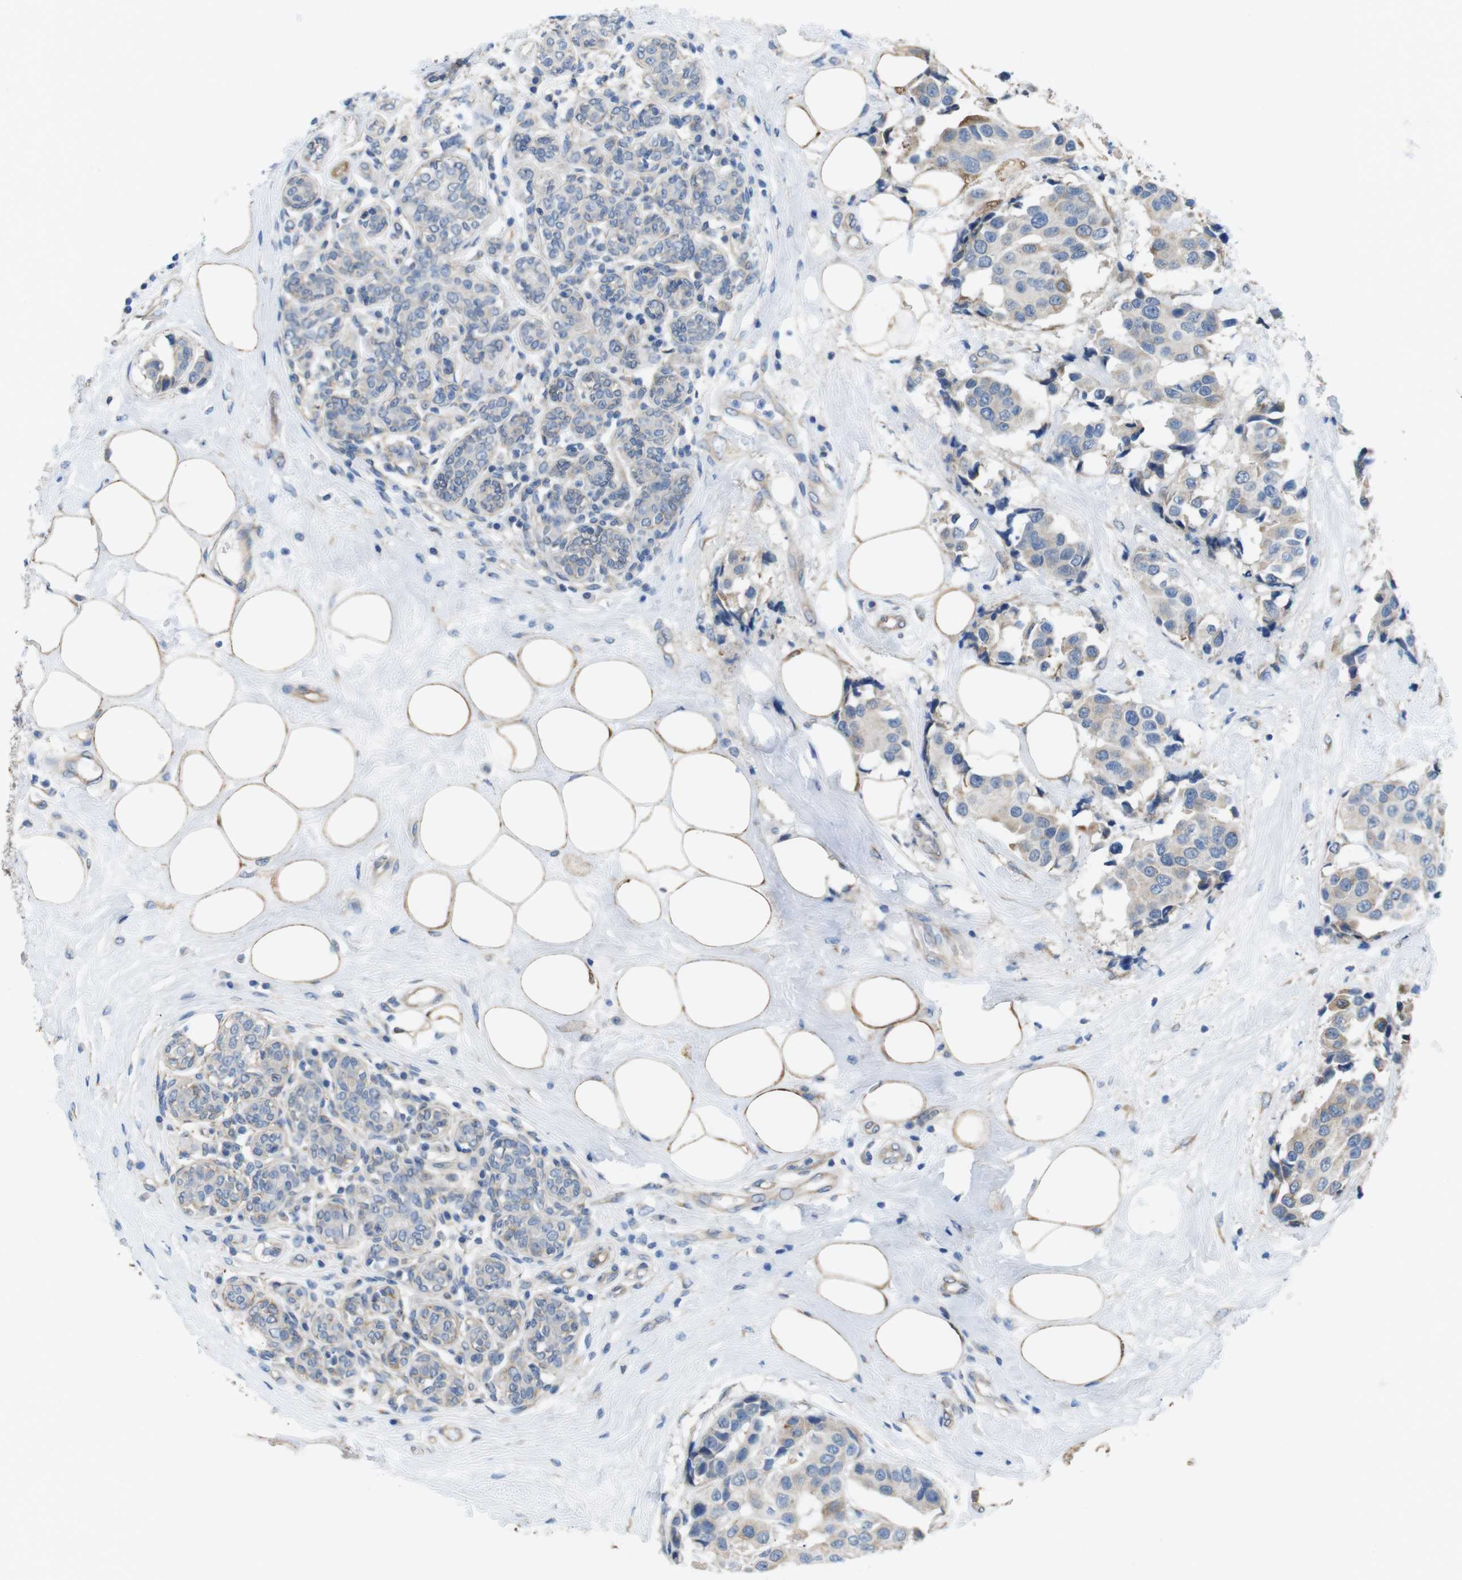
{"staining": {"intensity": "weak", "quantity": "<25%", "location": "cytoplasmic/membranous"}, "tissue": "breast cancer", "cell_type": "Tumor cells", "image_type": "cancer", "snomed": [{"axis": "morphology", "description": "Normal tissue, NOS"}, {"axis": "morphology", "description": "Duct carcinoma"}, {"axis": "topography", "description": "Breast"}], "caption": "Invasive ductal carcinoma (breast) was stained to show a protein in brown. There is no significant expression in tumor cells. (DAB (3,3'-diaminobenzidine) immunohistochemistry (IHC) with hematoxylin counter stain).", "gene": "CDH8", "patient": {"sex": "female", "age": 39}}